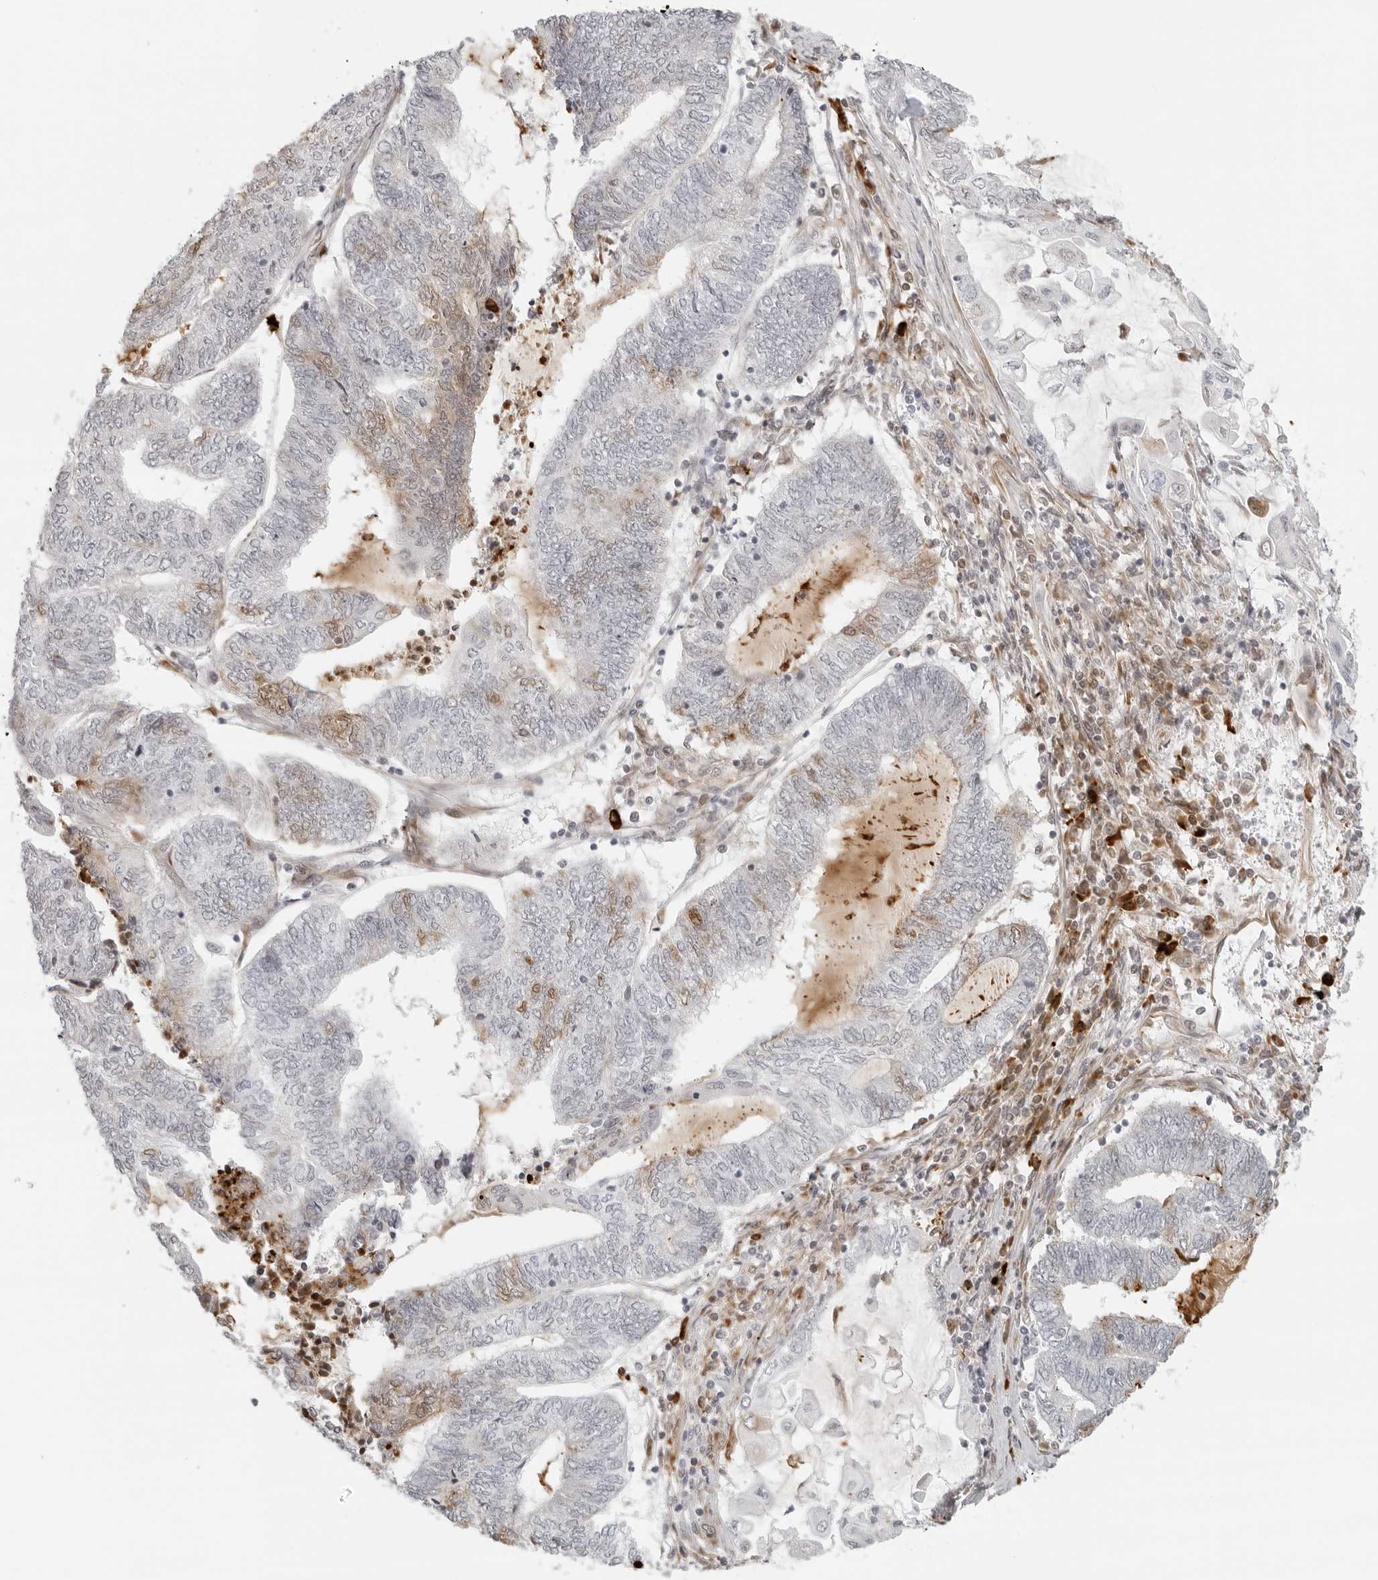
{"staining": {"intensity": "moderate", "quantity": "<25%", "location": "nuclear"}, "tissue": "endometrial cancer", "cell_type": "Tumor cells", "image_type": "cancer", "snomed": [{"axis": "morphology", "description": "Adenocarcinoma, NOS"}, {"axis": "topography", "description": "Uterus"}, {"axis": "topography", "description": "Endometrium"}], "caption": "Immunohistochemistry (IHC) (DAB) staining of endometrial adenocarcinoma exhibits moderate nuclear protein staining in approximately <25% of tumor cells.", "gene": "ZNF678", "patient": {"sex": "female", "age": 70}}